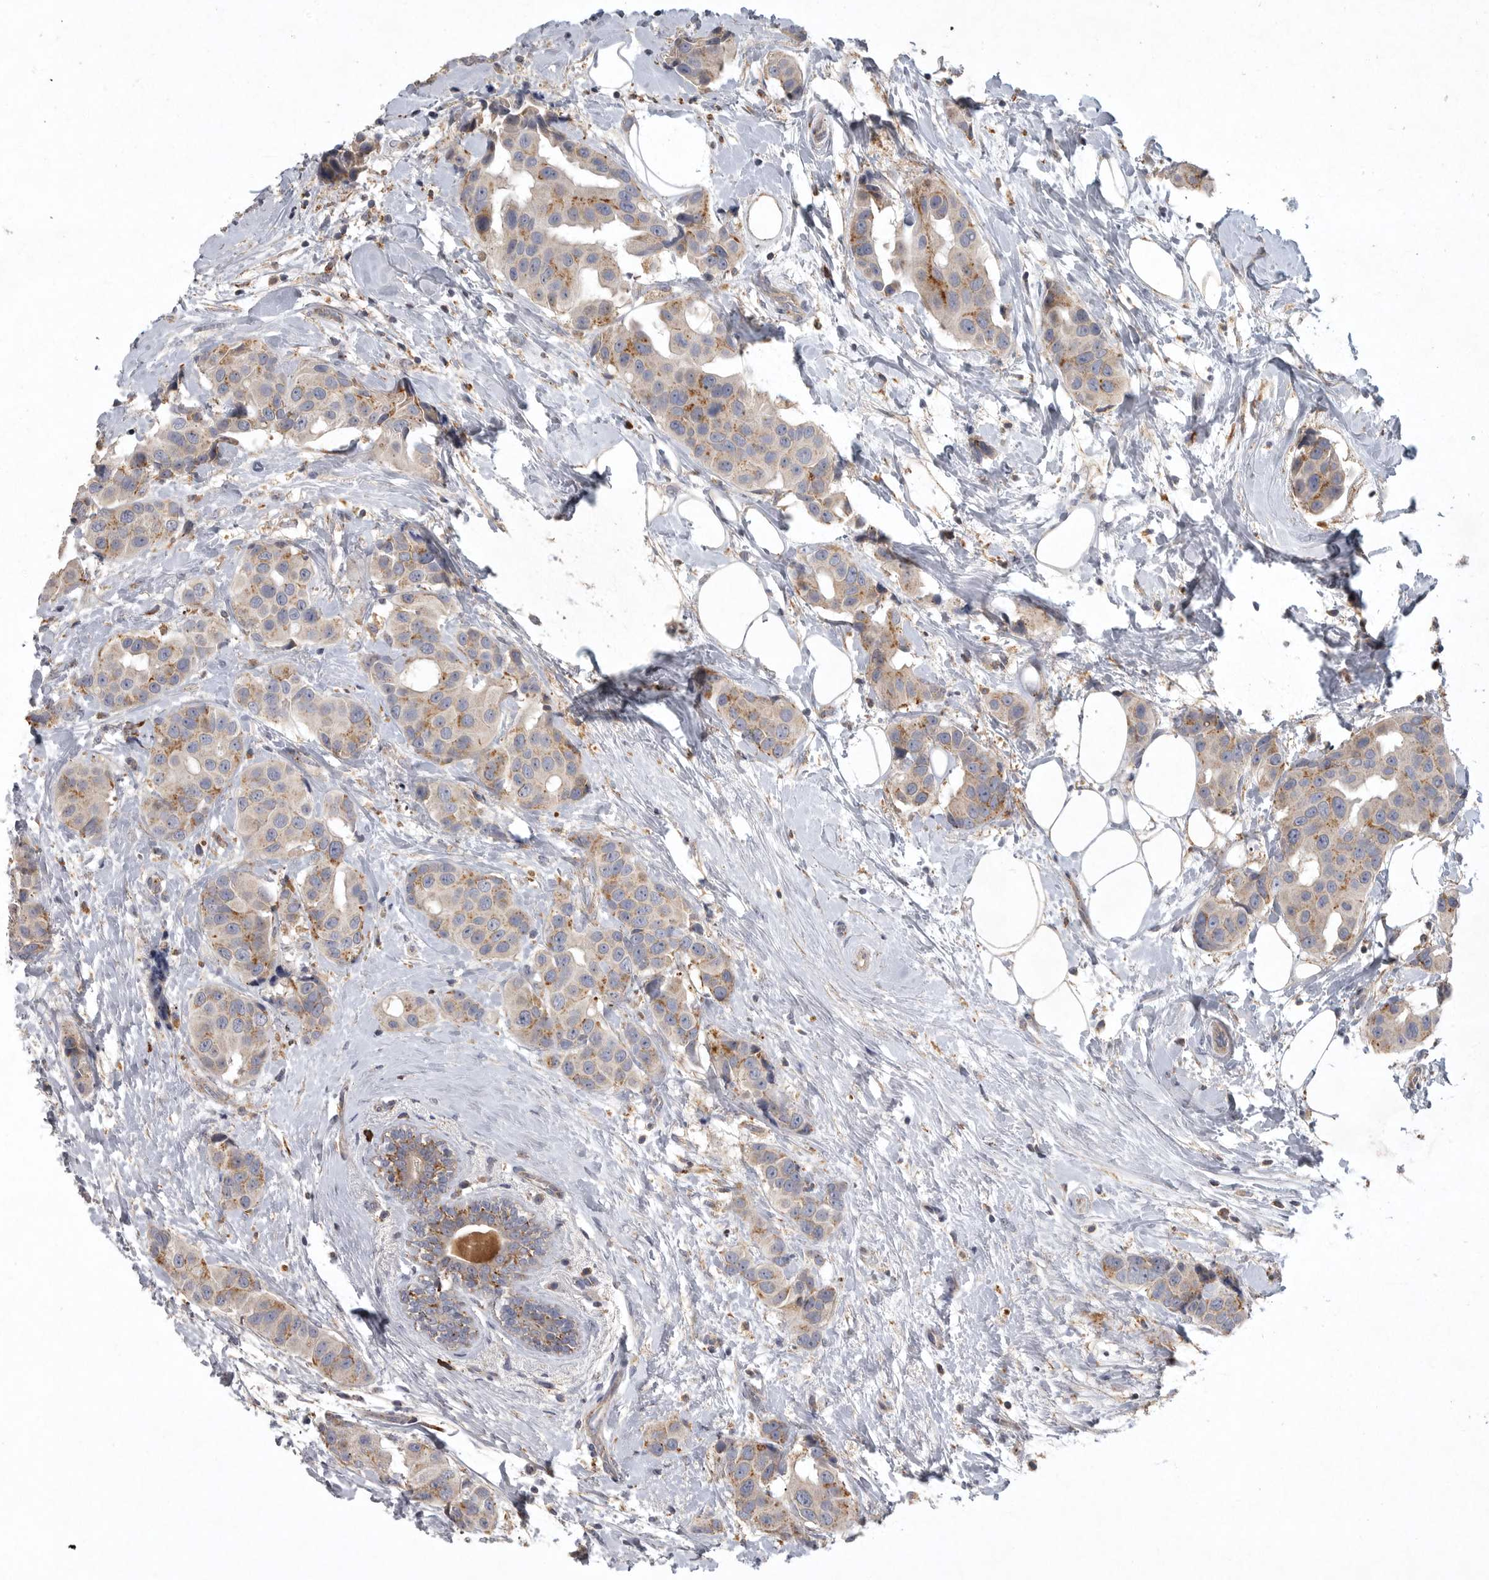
{"staining": {"intensity": "moderate", "quantity": "<25%", "location": "cytoplasmic/membranous"}, "tissue": "breast cancer", "cell_type": "Tumor cells", "image_type": "cancer", "snomed": [{"axis": "morphology", "description": "Normal tissue, NOS"}, {"axis": "morphology", "description": "Duct carcinoma"}, {"axis": "topography", "description": "Breast"}], "caption": "Immunohistochemistry (DAB) staining of breast intraductal carcinoma displays moderate cytoplasmic/membranous protein staining in approximately <25% of tumor cells. The staining is performed using DAB (3,3'-diaminobenzidine) brown chromogen to label protein expression. The nuclei are counter-stained blue using hematoxylin.", "gene": "LAMTOR3", "patient": {"sex": "female", "age": 39}}